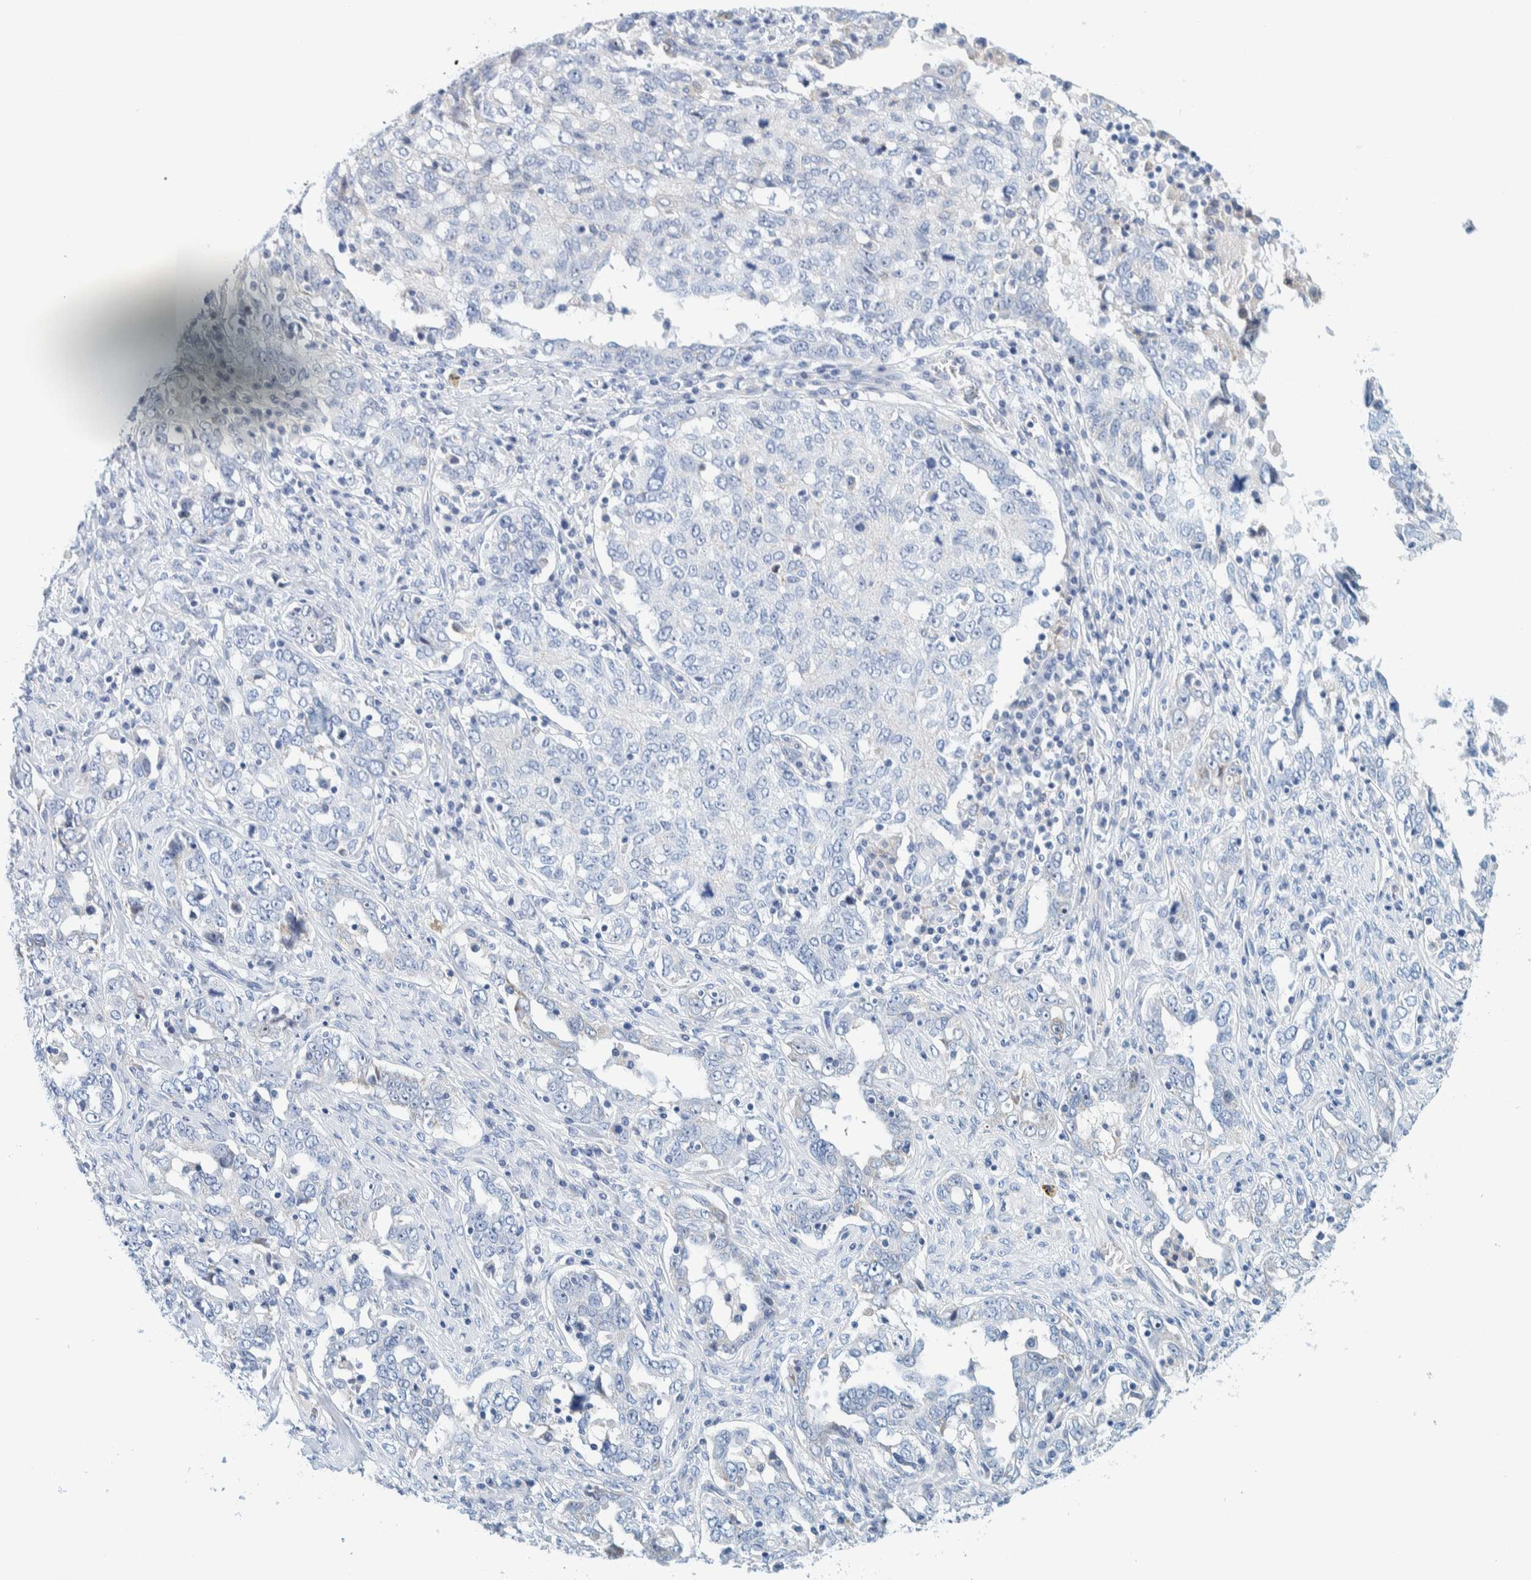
{"staining": {"intensity": "negative", "quantity": "none", "location": "none"}, "tissue": "ovarian cancer", "cell_type": "Tumor cells", "image_type": "cancer", "snomed": [{"axis": "morphology", "description": "Carcinoma, endometroid"}, {"axis": "topography", "description": "Ovary"}], "caption": "The immunohistochemistry photomicrograph has no significant expression in tumor cells of ovarian cancer (endometroid carcinoma) tissue. (Immunohistochemistry, brightfield microscopy, high magnification).", "gene": "MOG", "patient": {"sex": "female", "age": 62}}